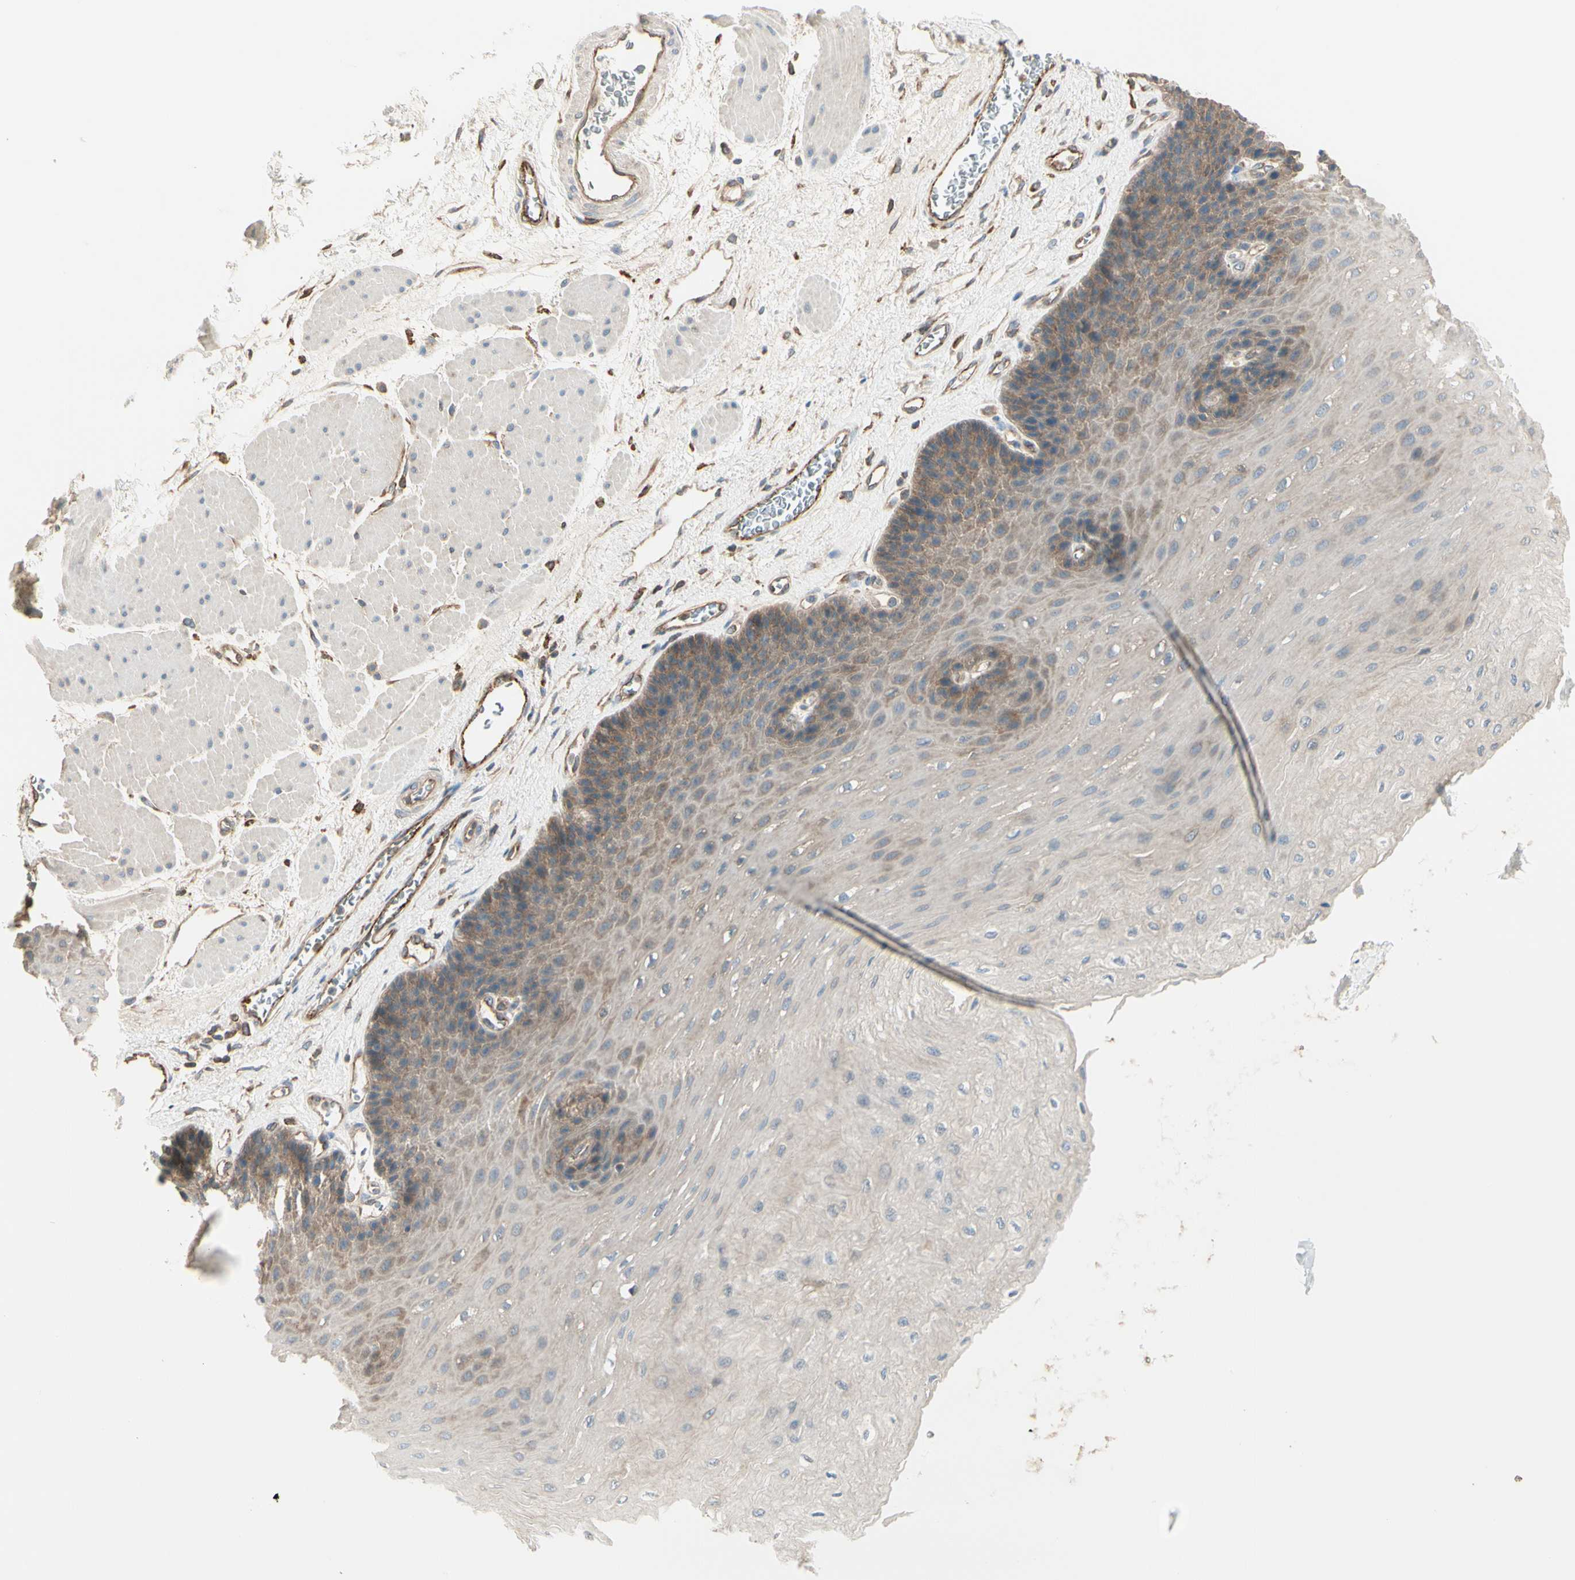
{"staining": {"intensity": "weak", "quantity": "<25%", "location": "cytoplasmic/membranous"}, "tissue": "esophagus", "cell_type": "Squamous epithelial cells", "image_type": "normal", "snomed": [{"axis": "morphology", "description": "Normal tissue, NOS"}, {"axis": "topography", "description": "Esophagus"}], "caption": "IHC histopathology image of benign esophagus stained for a protein (brown), which demonstrates no staining in squamous epithelial cells. (Brightfield microscopy of DAB immunohistochemistry (IHC) at high magnification).", "gene": "AGFG1", "patient": {"sex": "female", "age": 72}}